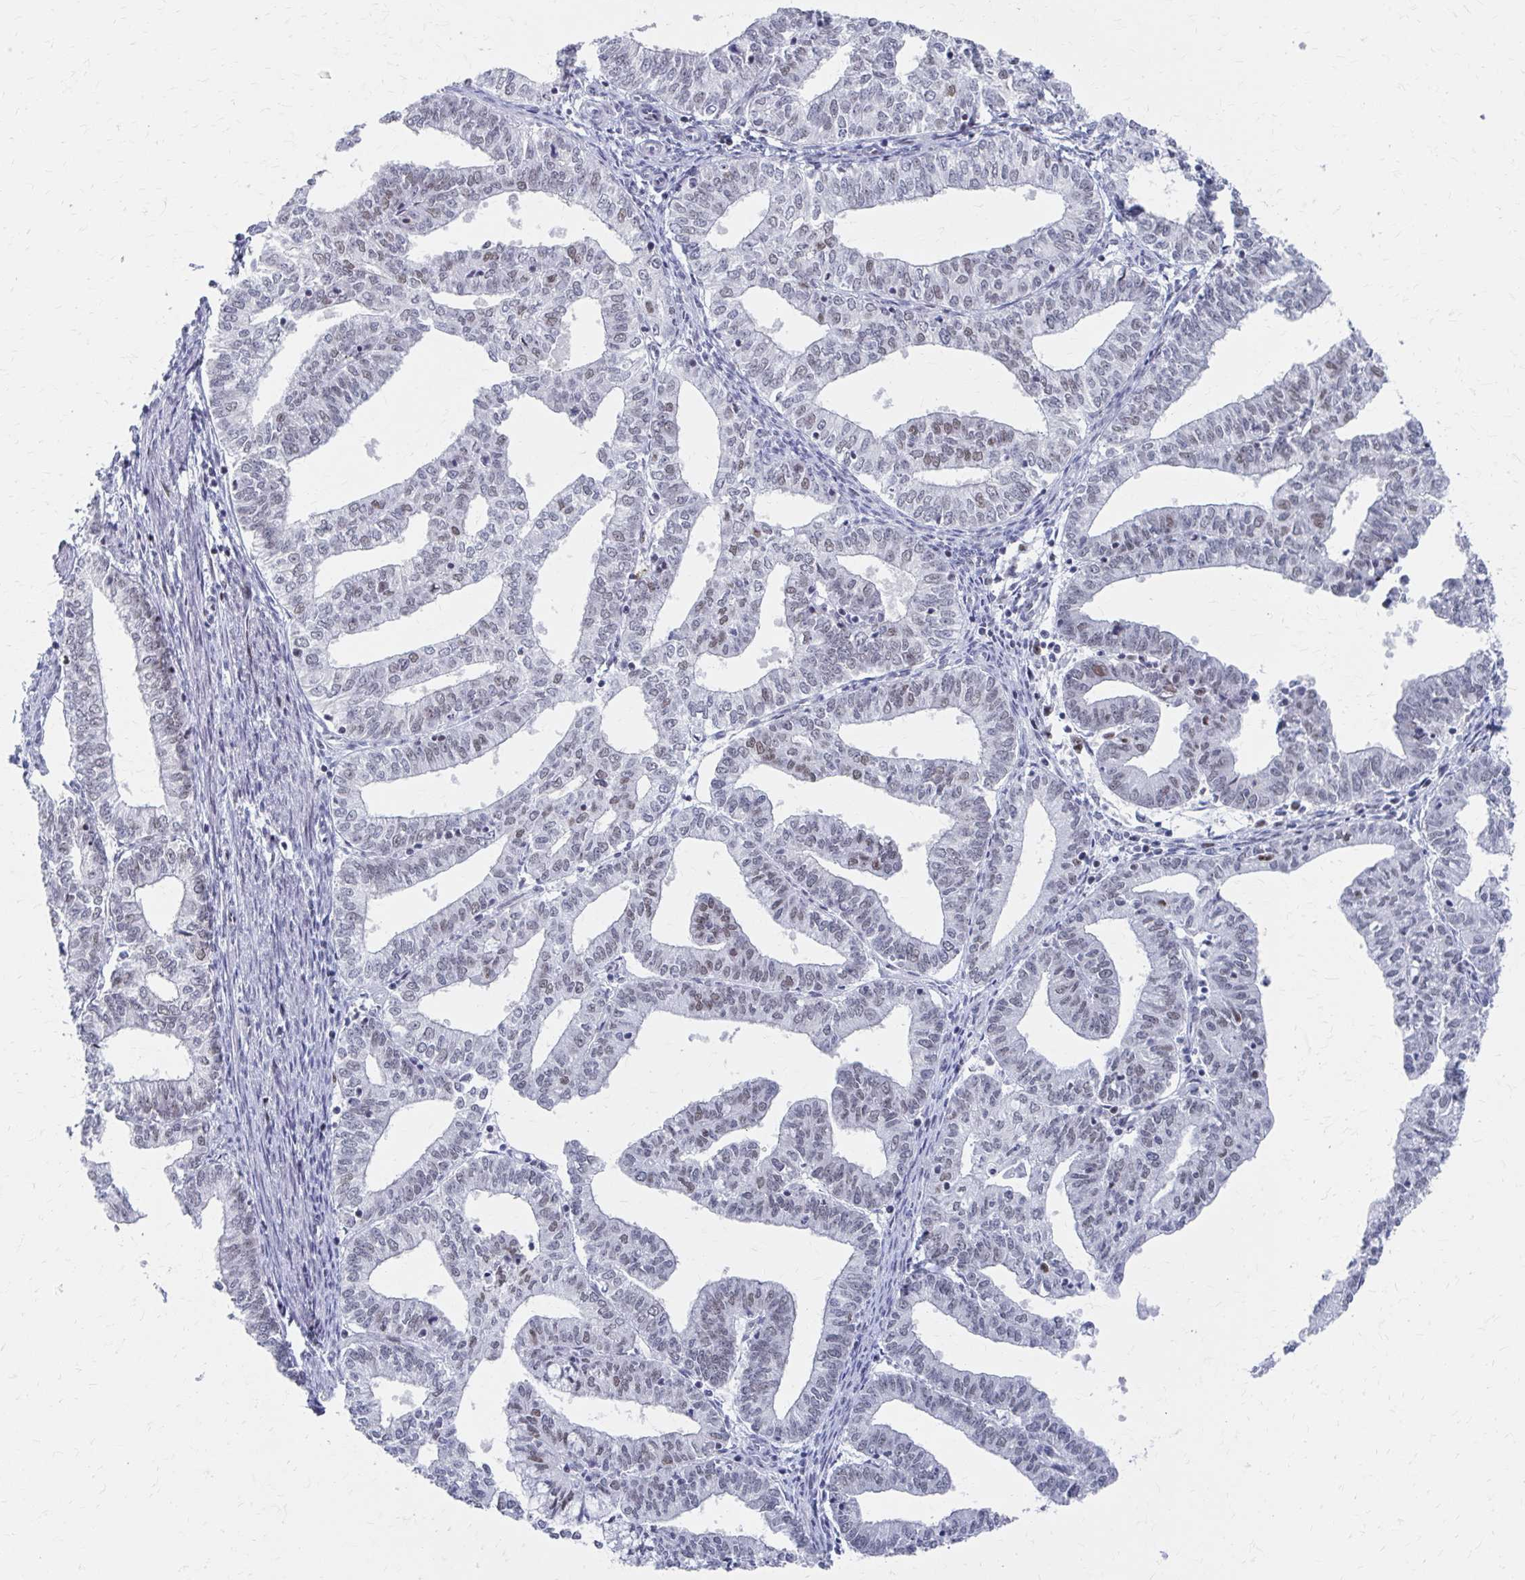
{"staining": {"intensity": "weak", "quantity": "25%-75%", "location": "nuclear"}, "tissue": "endometrial cancer", "cell_type": "Tumor cells", "image_type": "cancer", "snomed": [{"axis": "morphology", "description": "Adenocarcinoma, NOS"}, {"axis": "topography", "description": "Endometrium"}], "caption": "Brown immunohistochemical staining in human endometrial cancer (adenocarcinoma) demonstrates weak nuclear expression in approximately 25%-75% of tumor cells. (DAB IHC with brightfield microscopy, high magnification).", "gene": "CDIN1", "patient": {"sex": "female", "age": 61}}